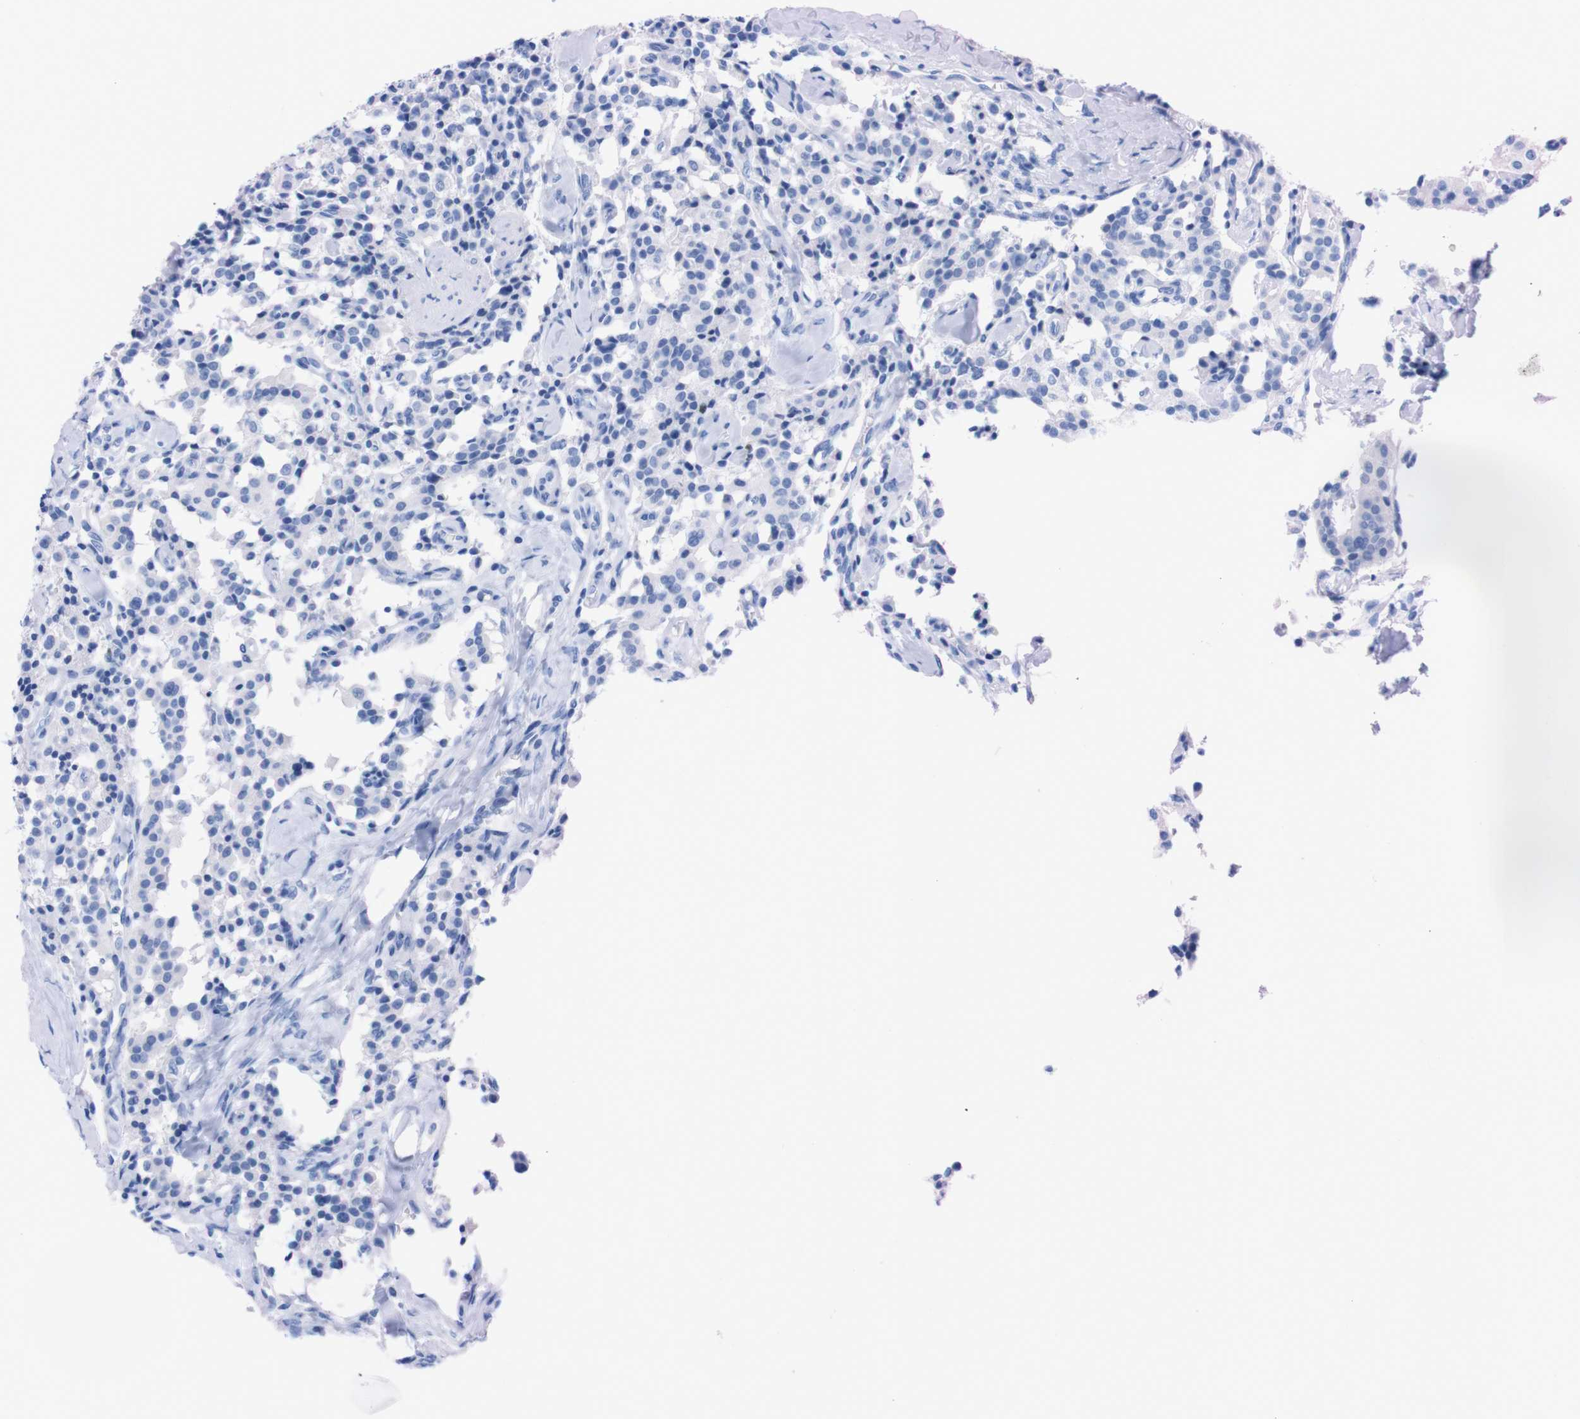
{"staining": {"intensity": "negative", "quantity": "none", "location": "none"}, "tissue": "carcinoid", "cell_type": "Tumor cells", "image_type": "cancer", "snomed": [{"axis": "morphology", "description": "Carcinoid, malignant, NOS"}, {"axis": "topography", "description": "Lung"}], "caption": "Photomicrograph shows no protein positivity in tumor cells of carcinoid (malignant) tissue.", "gene": "P2RY12", "patient": {"sex": "male", "age": 30}}